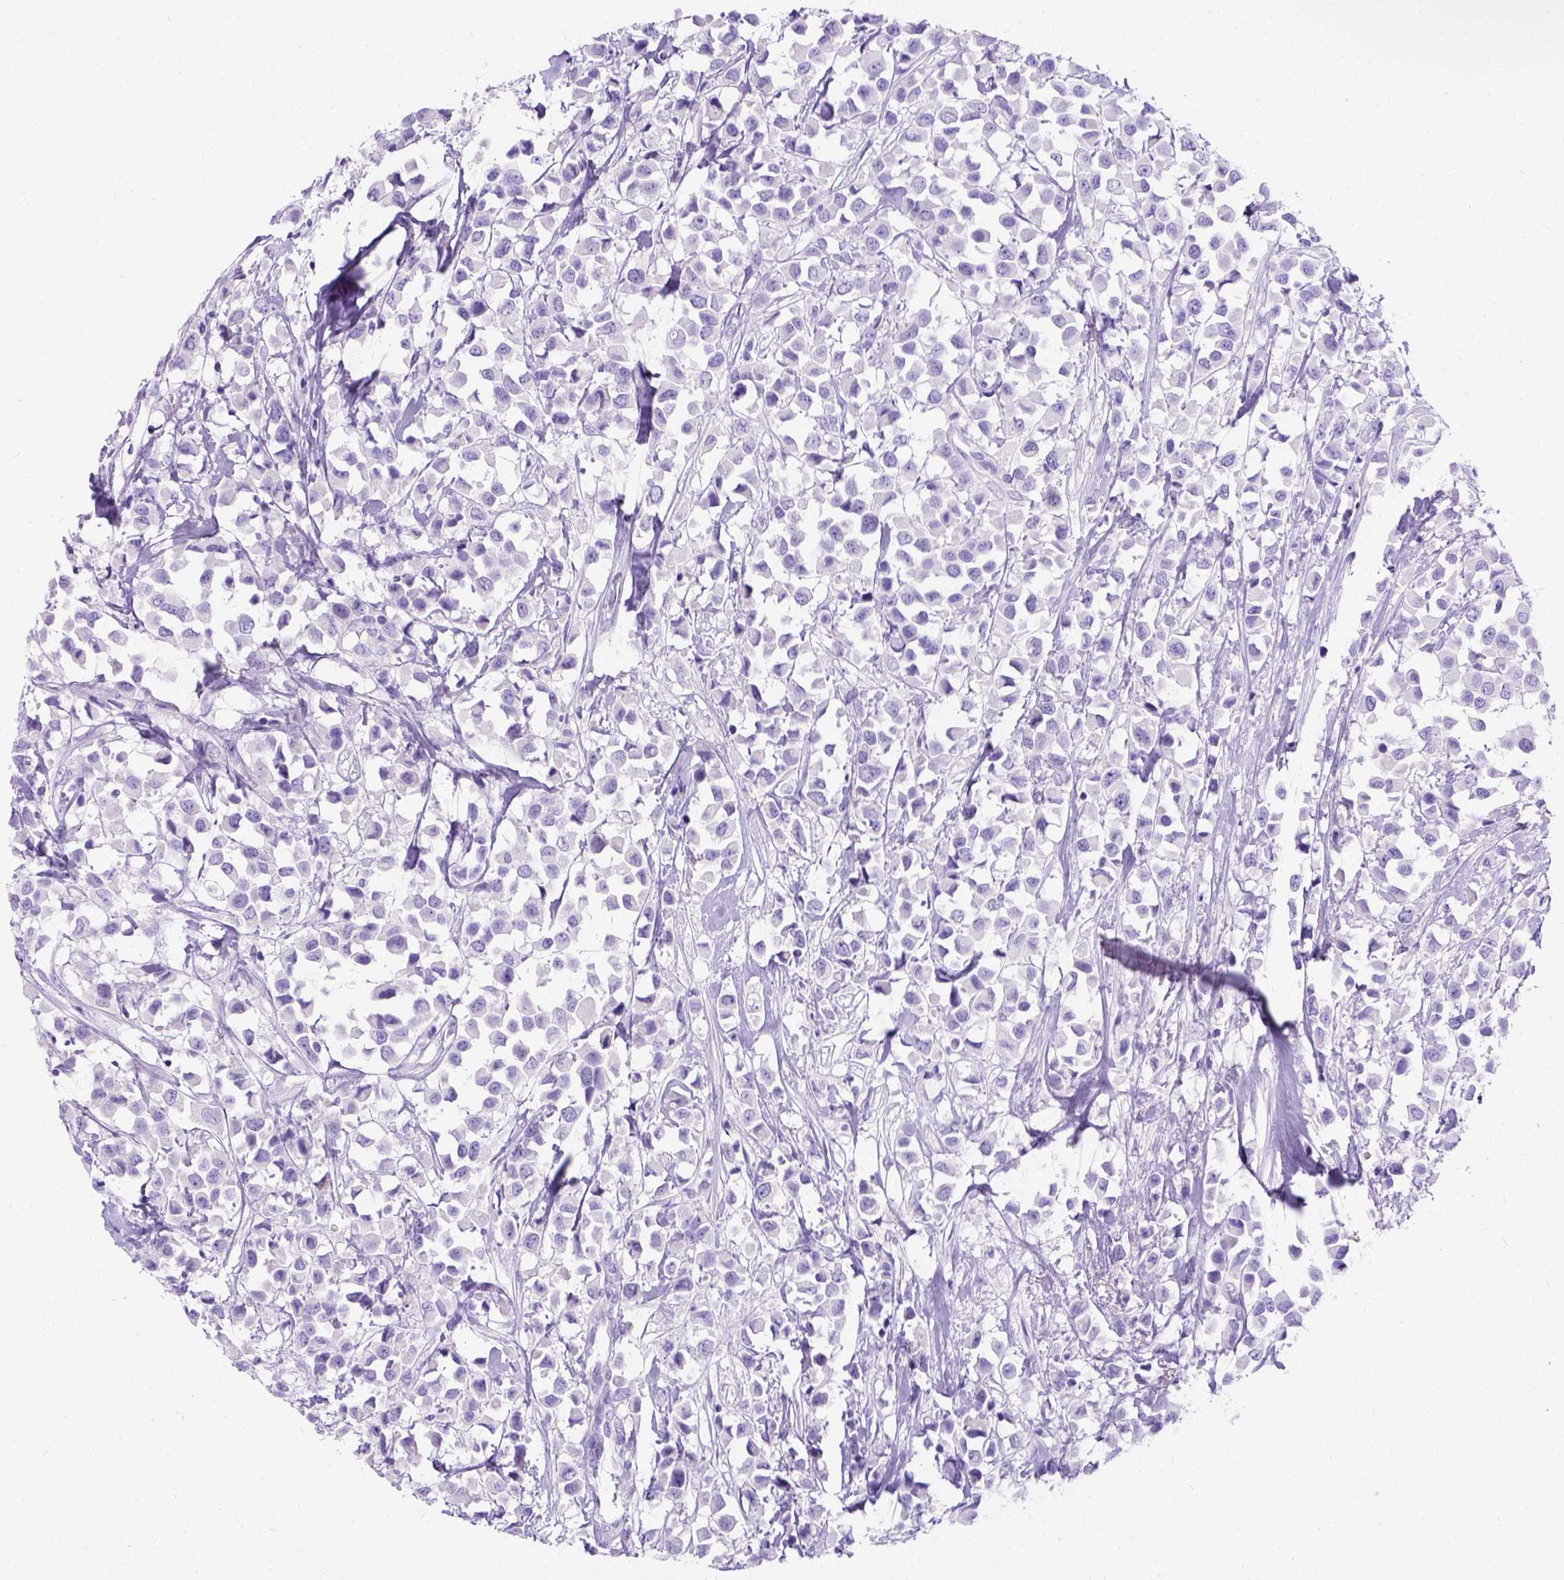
{"staining": {"intensity": "negative", "quantity": "none", "location": "none"}, "tissue": "breast cancer", "cell_type": "Tumor cells", "image_type": "cancer", "snomed": [{"axis": "morphology", "description": "Duct carcinoma"}, {"axis": "topography", "description": "Breast"}], "caption": "Photomicrograph shows no significant protein positivity in tumor cells of breast cancer (intraductal carcinoma). The staining was performed using DAB to visualize the protein expression in brown, while the nuclei were stained in blue with hematoxylin (Magnification: 20x).", "gene": "C7orf57", "patient": {"sex": "female", "age": 61}}